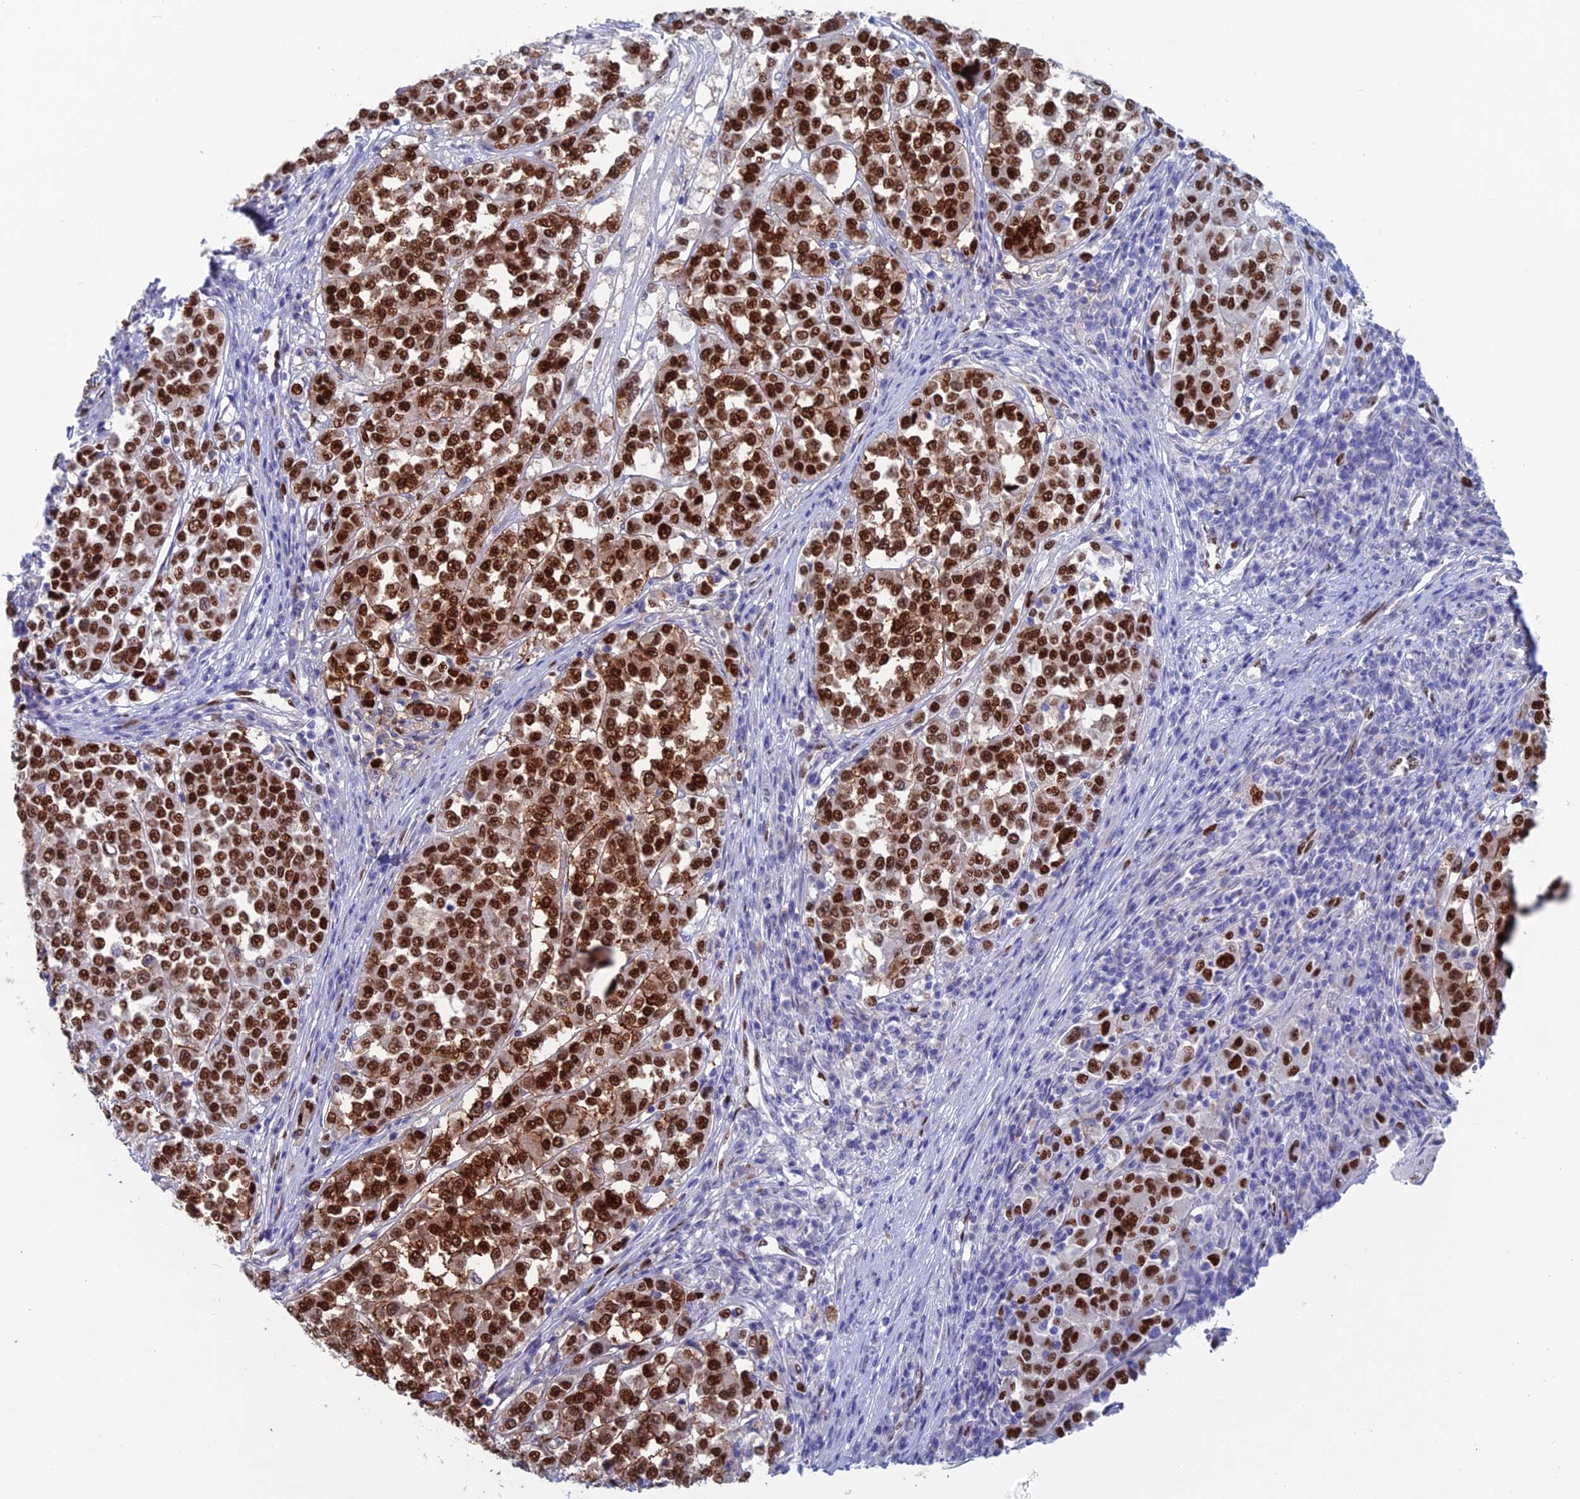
{"staining": {"intensity": "strong", "quantity": ">75%", "location": "nuclear"}, "tissue": "melanoma", "cell_type": "Tumor cells", "image_type": "cancer", "snomed": [{"axis": "morphology", "description": "Malignant melanoma, Metastatic site"}, {"axis": "topography", "description": "Lymph node"}], "caption": "The photomicrograph reveals staining of malignant melanoma (metastatic site), revealing strong nuclear protein staining (brown color) within tumor cells.", "gene": "NOL4L", "patient": {"sex": "male", "age": 44}}